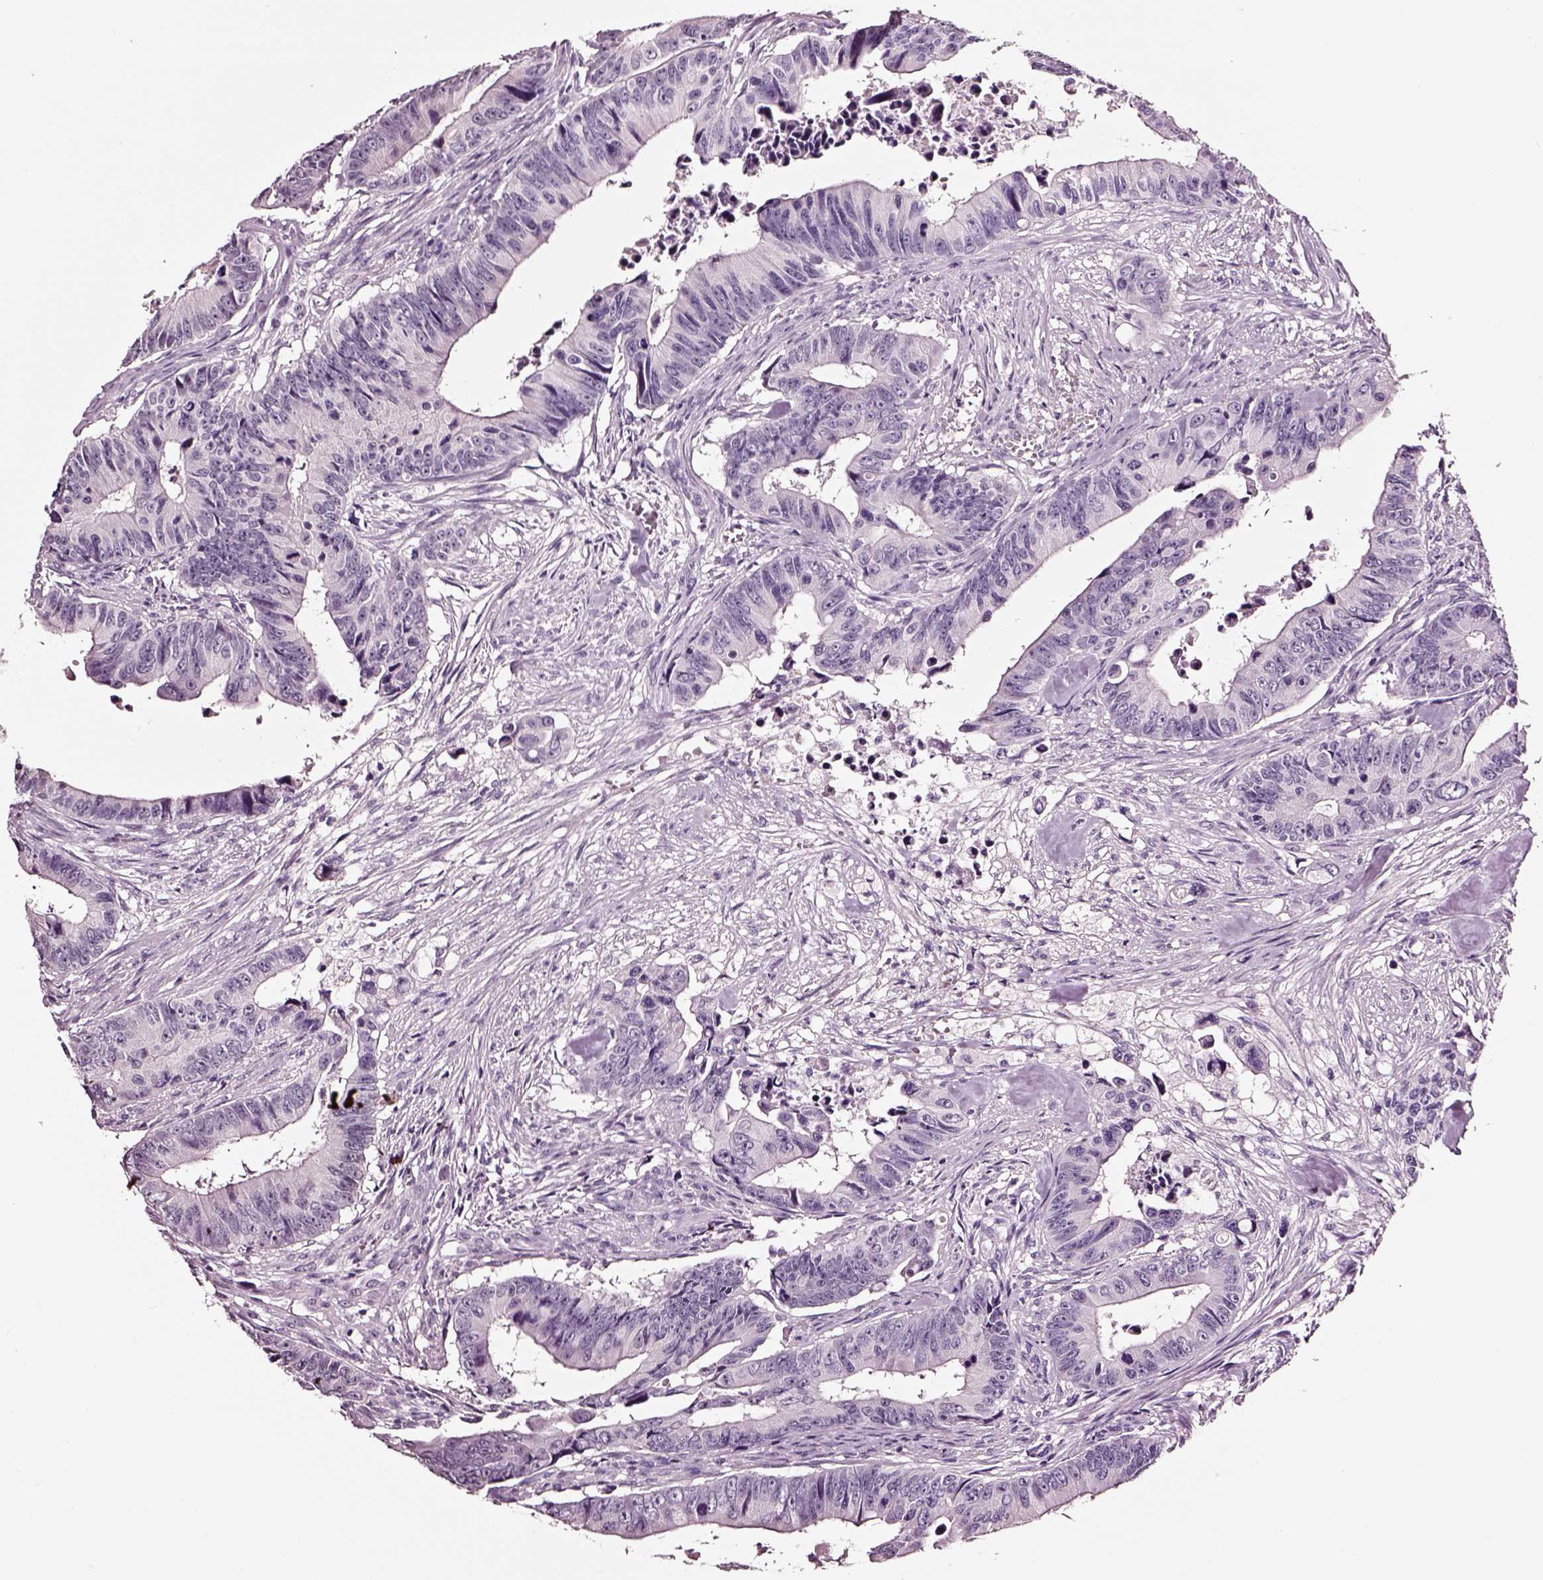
{"staining": {"intensity": "negative", "quantity": "none", "location": "none"}, "tissue": "colorectal cancer", "cell_type": "Tumor cells", "image_type": "cancer", "snomed": [{"axis": "morphology", "description": "Adenocarcinoma, NOS"}, {"axis": "topography", "description": "Colon"}], "caption": "Immunohistochemistry of adenocarcinoma (colorectal) displays no positivity in tumor cells.", "gene": "SMIM17", "patient": {"sex": "female", "age": 87}}